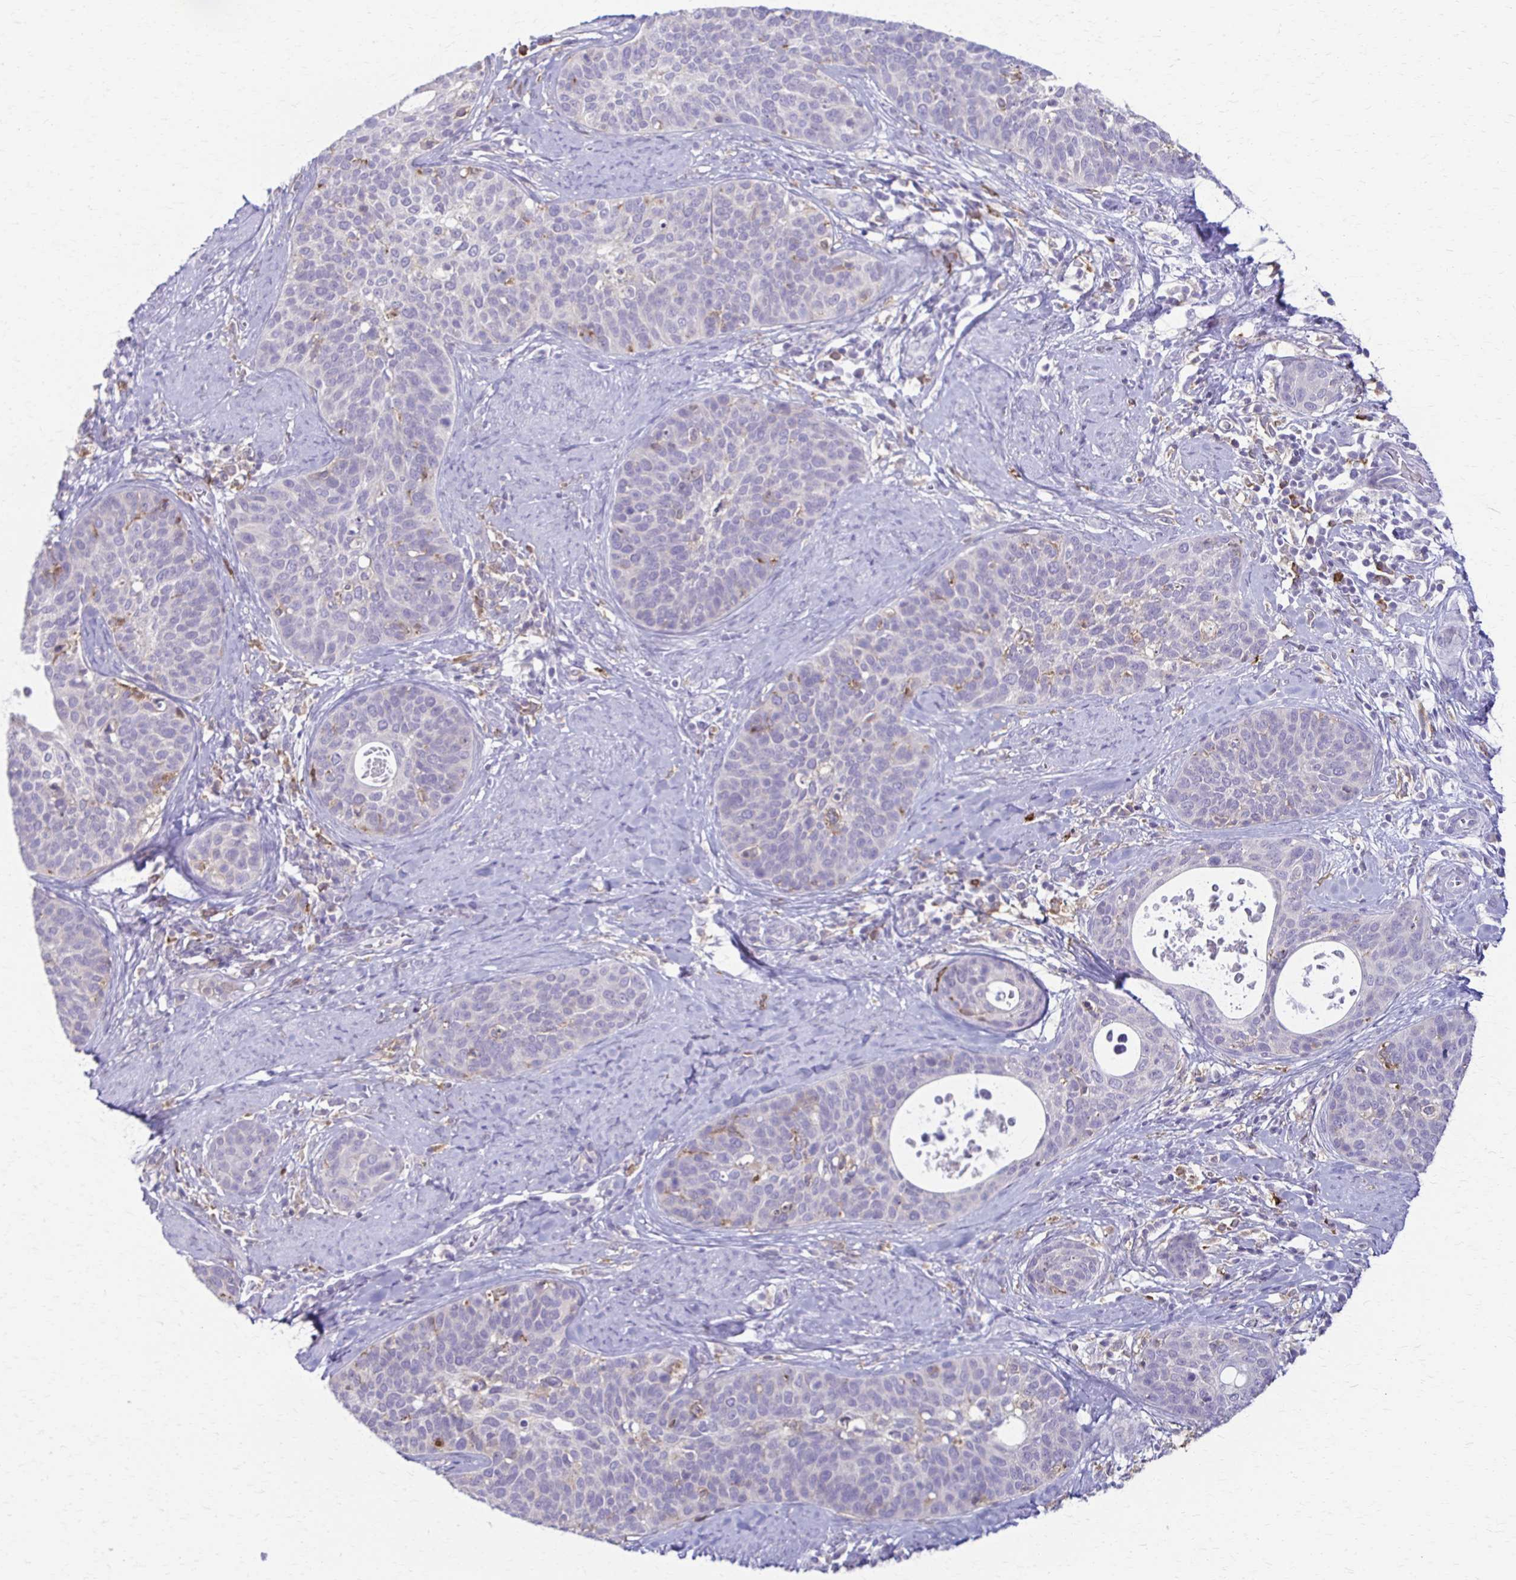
{"staining": {"intensity": "negative", "quantity": "none", "location": "none"}, "tissue": "cervical cancer", "cell_type": "Tumor cells", "image_type": "cancer", "snomed": [{"axis": "morphology", "description": "Squamous cell carcinoma, NOS"}, {"axis": "topography", "description": "Cervix"}], "caption": "This is an IHC histopathology image of squamous cell carcinoma (cervical). There is no staining in tumor cells.", "gene": "PIK3AP1", "patient": {"sex": "female", "age": 69}}